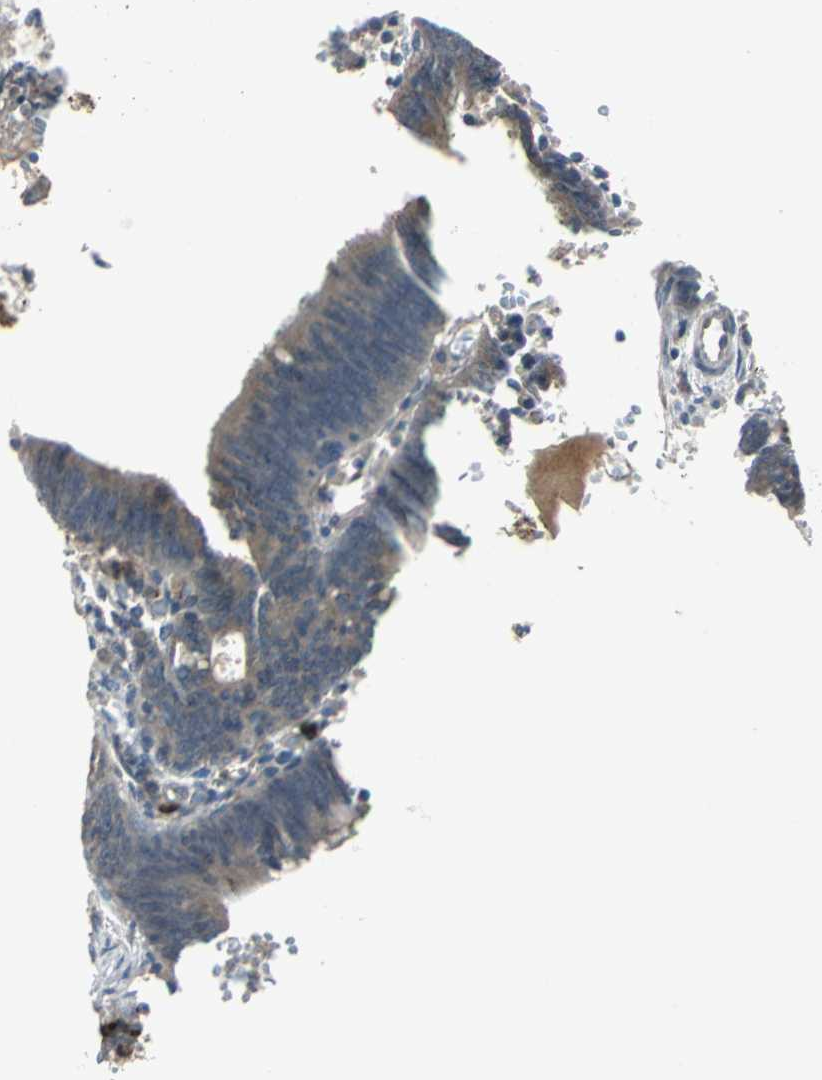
{"staining": {"intensity": "weak", "quantity": ">75%", "location": "cytoplasmic/membranous"}, "tissue": "colorectal cancer", "cell_type": "Tumor cells", "image_type": "cancer", "snomed": [{"axis": "morphology", "description": "Adenocarcinoma, NOS"}, {"axis": "topography", "description": "Rectum"}], "caption": "This is an image of IHC staining of adenocarcinoma (colorectal), which shows weak expression in the cytoplasmic/membranous of tumor cells.", "gene": "SLC2A13", "patient": {"sex": "female", "age": 66}}